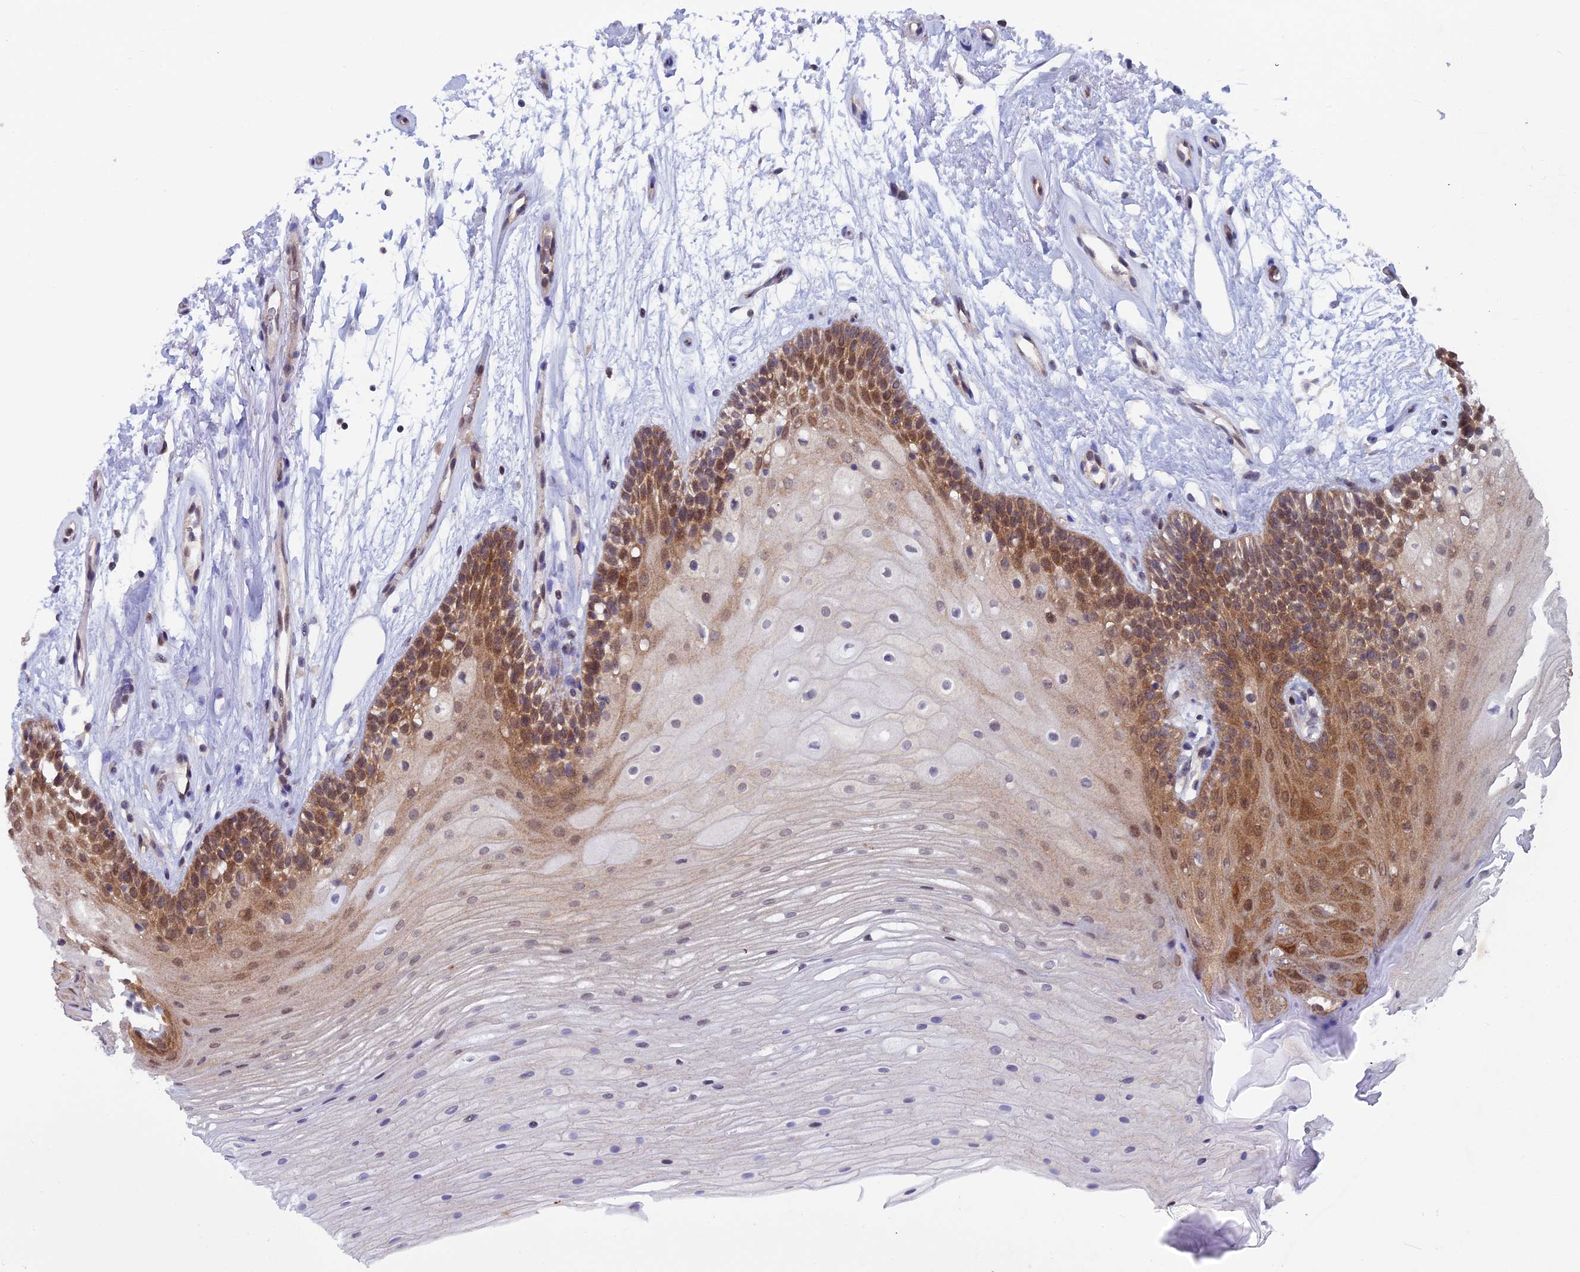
{"staining": {"intensity": "moderate", "quantity": ">75%", "location": "cytoplasmic/membranous,nuclear"}, "tissue": "oral mucosa", "cell_type": "Squamous epithelial cells", "image_type": "normal", "snomed": [{"axis": "morphology", "description": "Normal tissue, NOS"}, {"axis": "topography", "description": "Oral tissue"}], "caption": "DAB immunohistochemical staining of benign oral mucosa reveals moderate cytoplasmic/membranous,nuclear protein expression in approximately >75% of squamous epithelial cells. The protein is shown in brown color, while the nuclei are stained blue.", "gene": "IGBP1", "patient": {"sex": "female", "age": 80}}